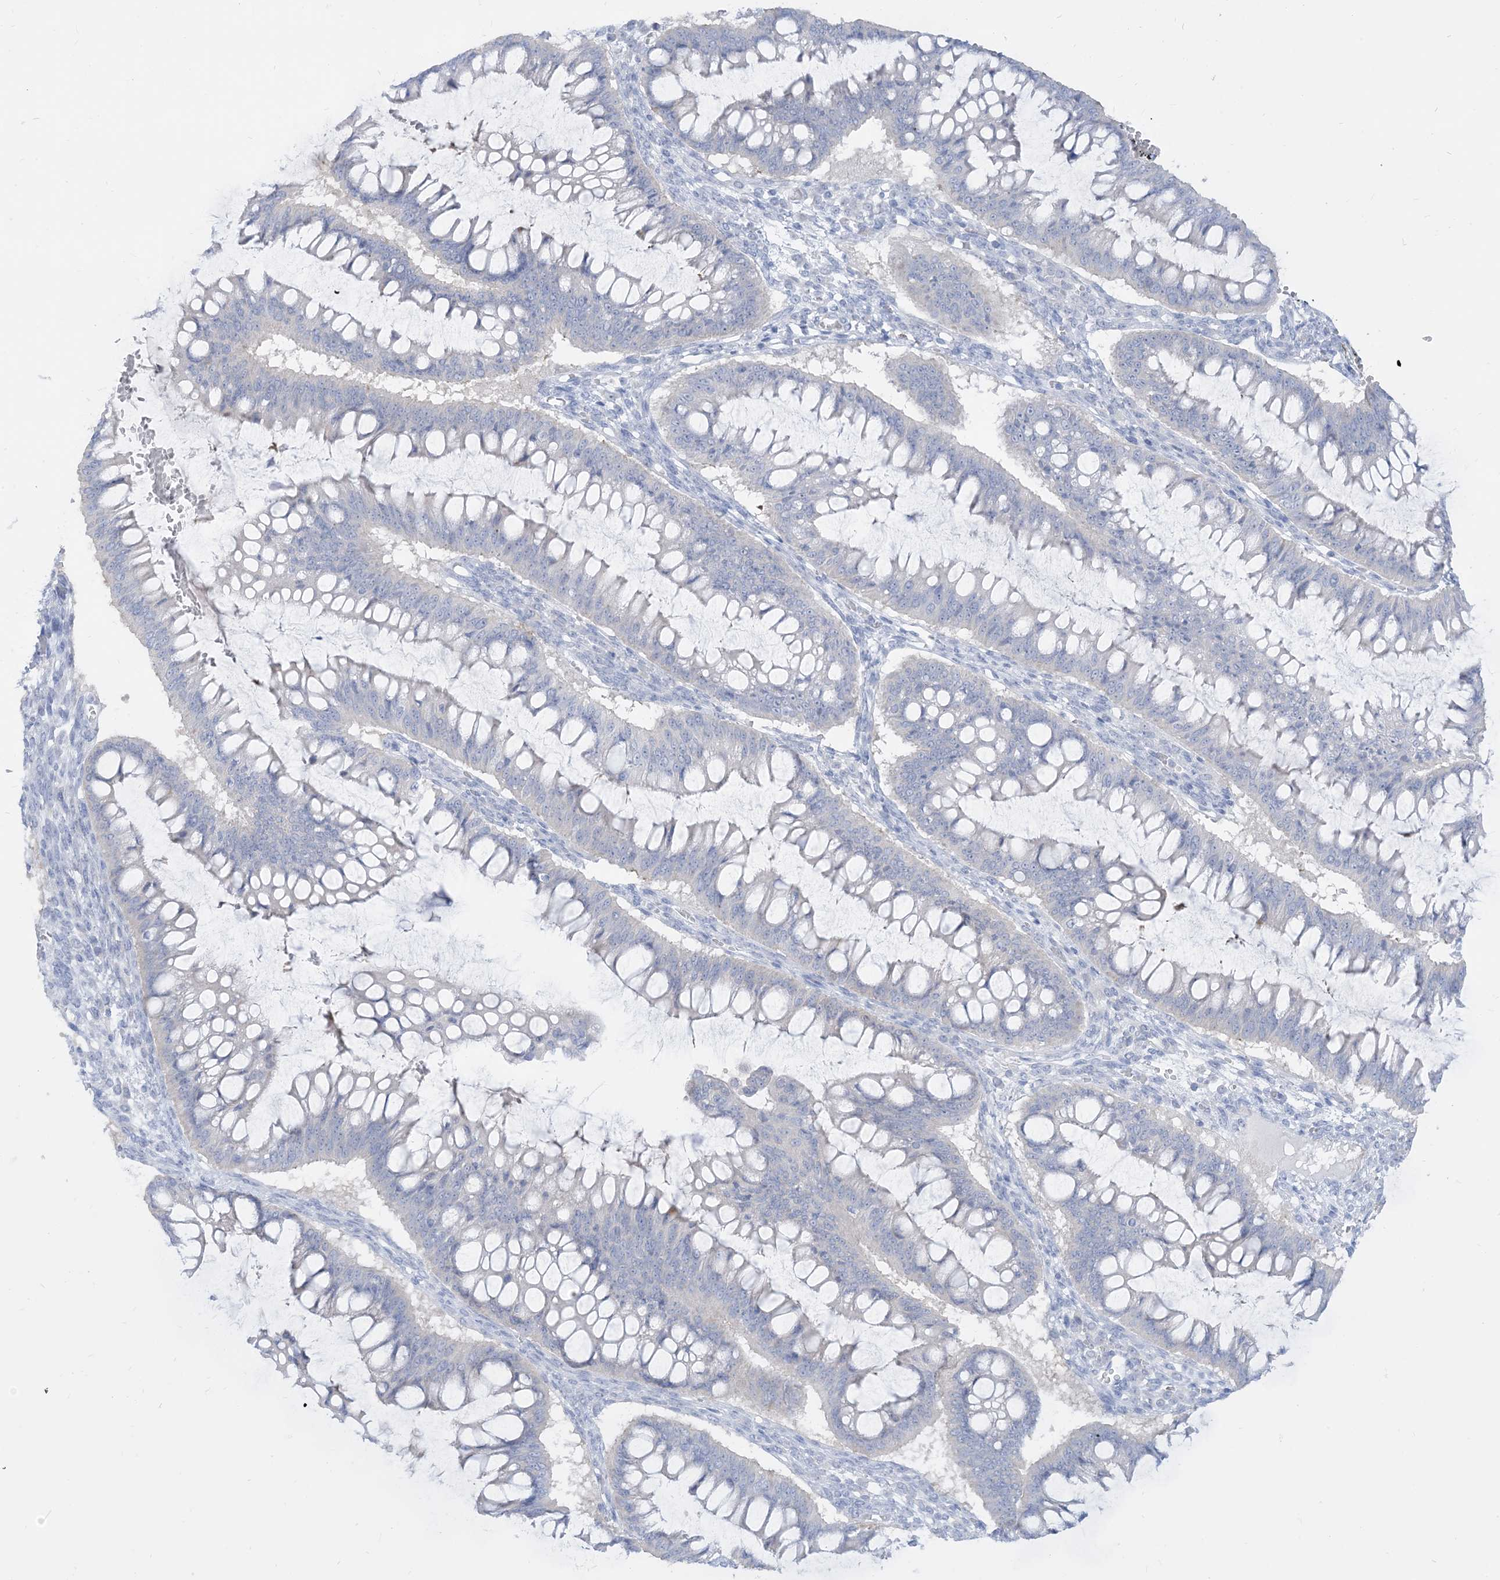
{"staining": {"intensity": "negative", "quantity": "none", "location": "none"}, "tissue": "ovarian cancer", "cell_type": "Tumor cells", "image_type": "cancer", "snomed": [{"axis": "morphology", "description": "Cystadenocarcinoma, mucinous, NOS"}, {"axis": "topography", "description": "Ovary"}], "caption": "A histopathology image of human ovarian cancer is negative for staining in tumor cells.", "gene": "MARS2", "patient": {"sex": "female", "age": 73}}